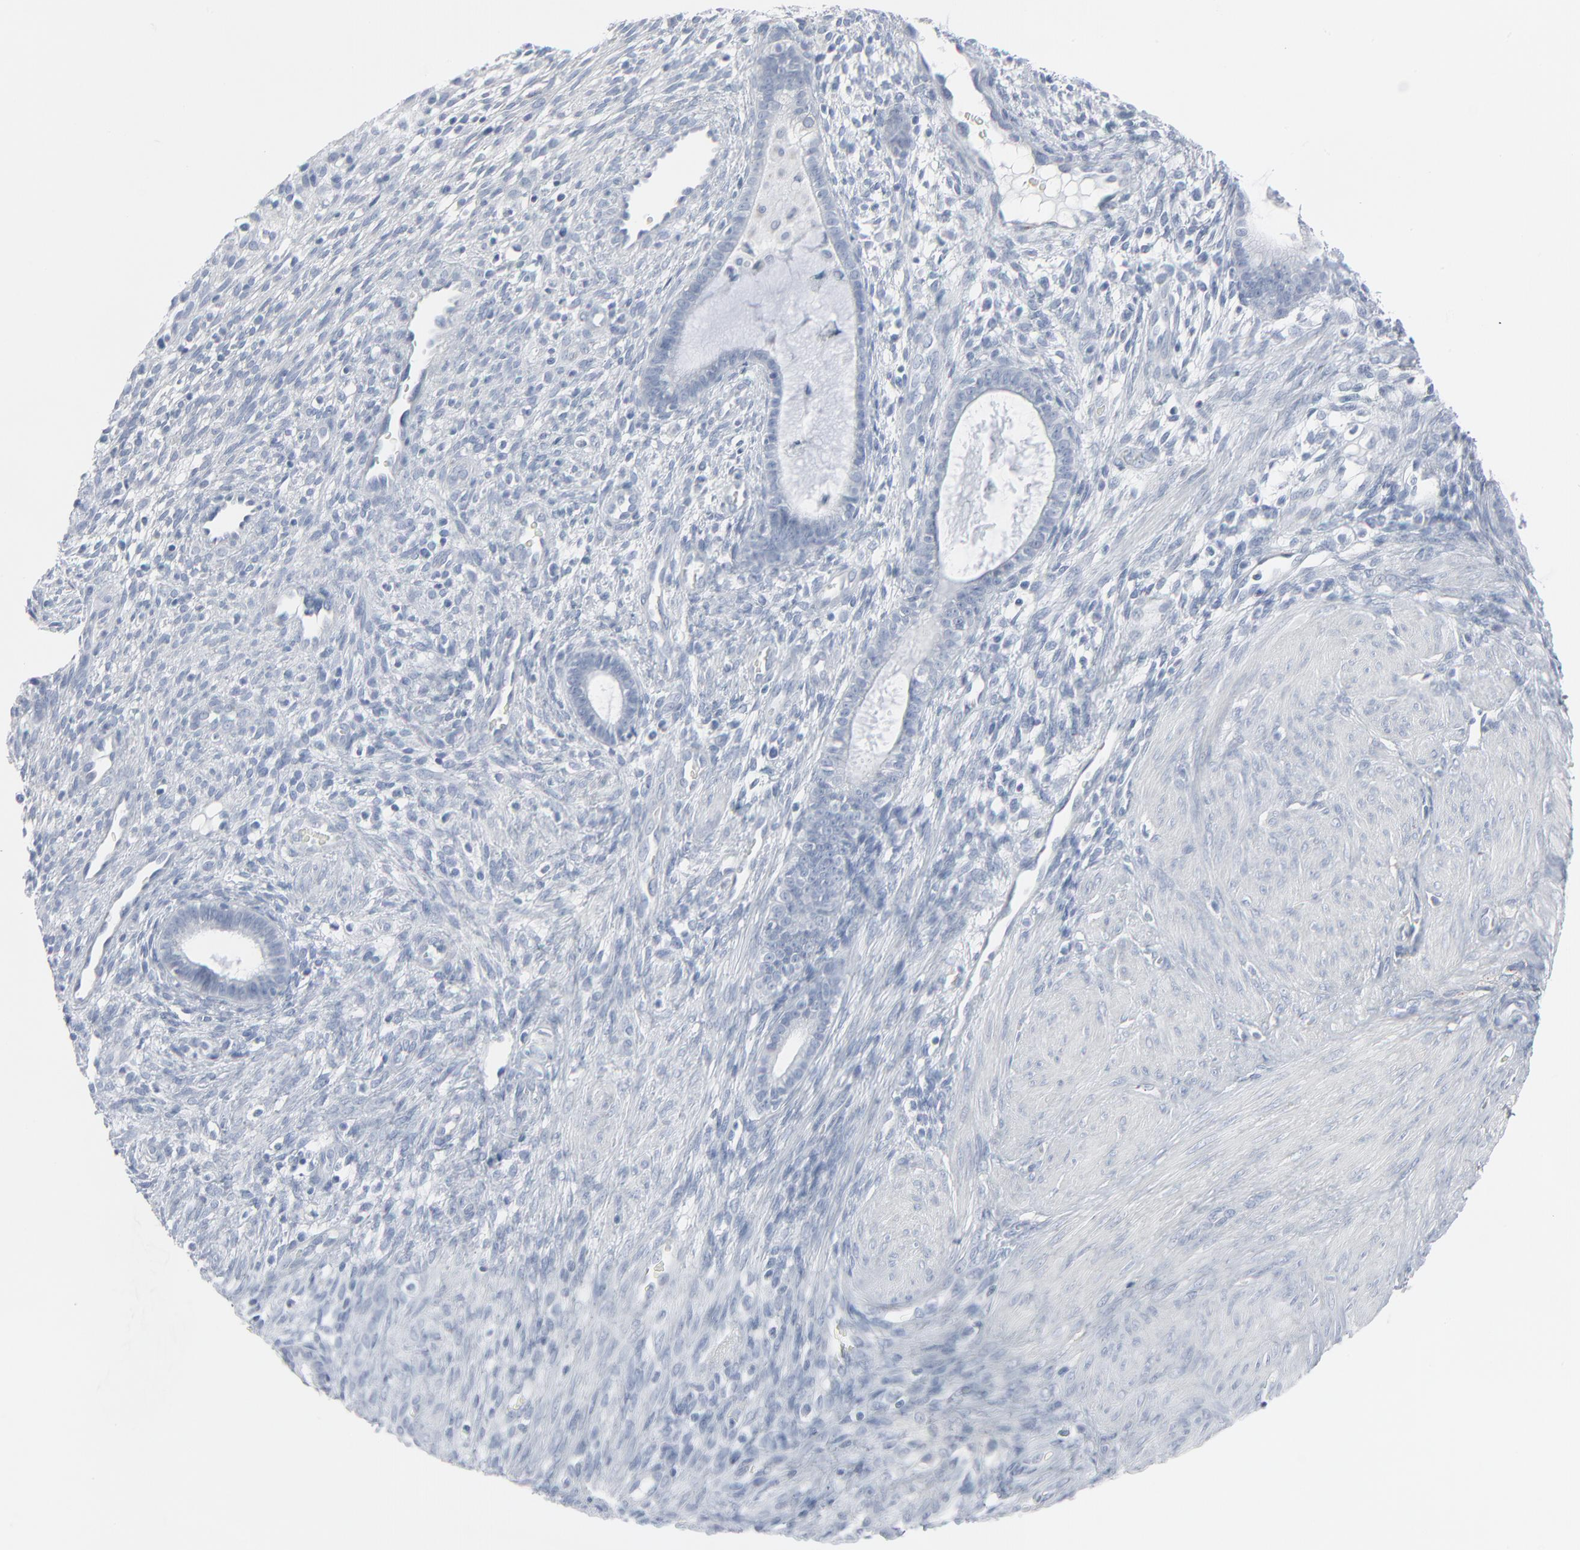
{"staining": {"intensity": "negative", "quantity": "none", "location": "none"}, "tissue": "endometrium", "cell_type": "Cells in endometrial stroma", "image_type": "normal", "snomed": [{"axis": "morphology", "description": "Normal tissue, NOS"}, {"axis": "topography", "description": "Endometrium"}], "caption": "A high-resolution photomicrograph shows immunohistochemistry (IHC) staining of benign endometrium, which reveals no significant positivity in cells in endometrial stroma.", "gene": "BGN", "patient": {"sex": "female", "age": 72}}